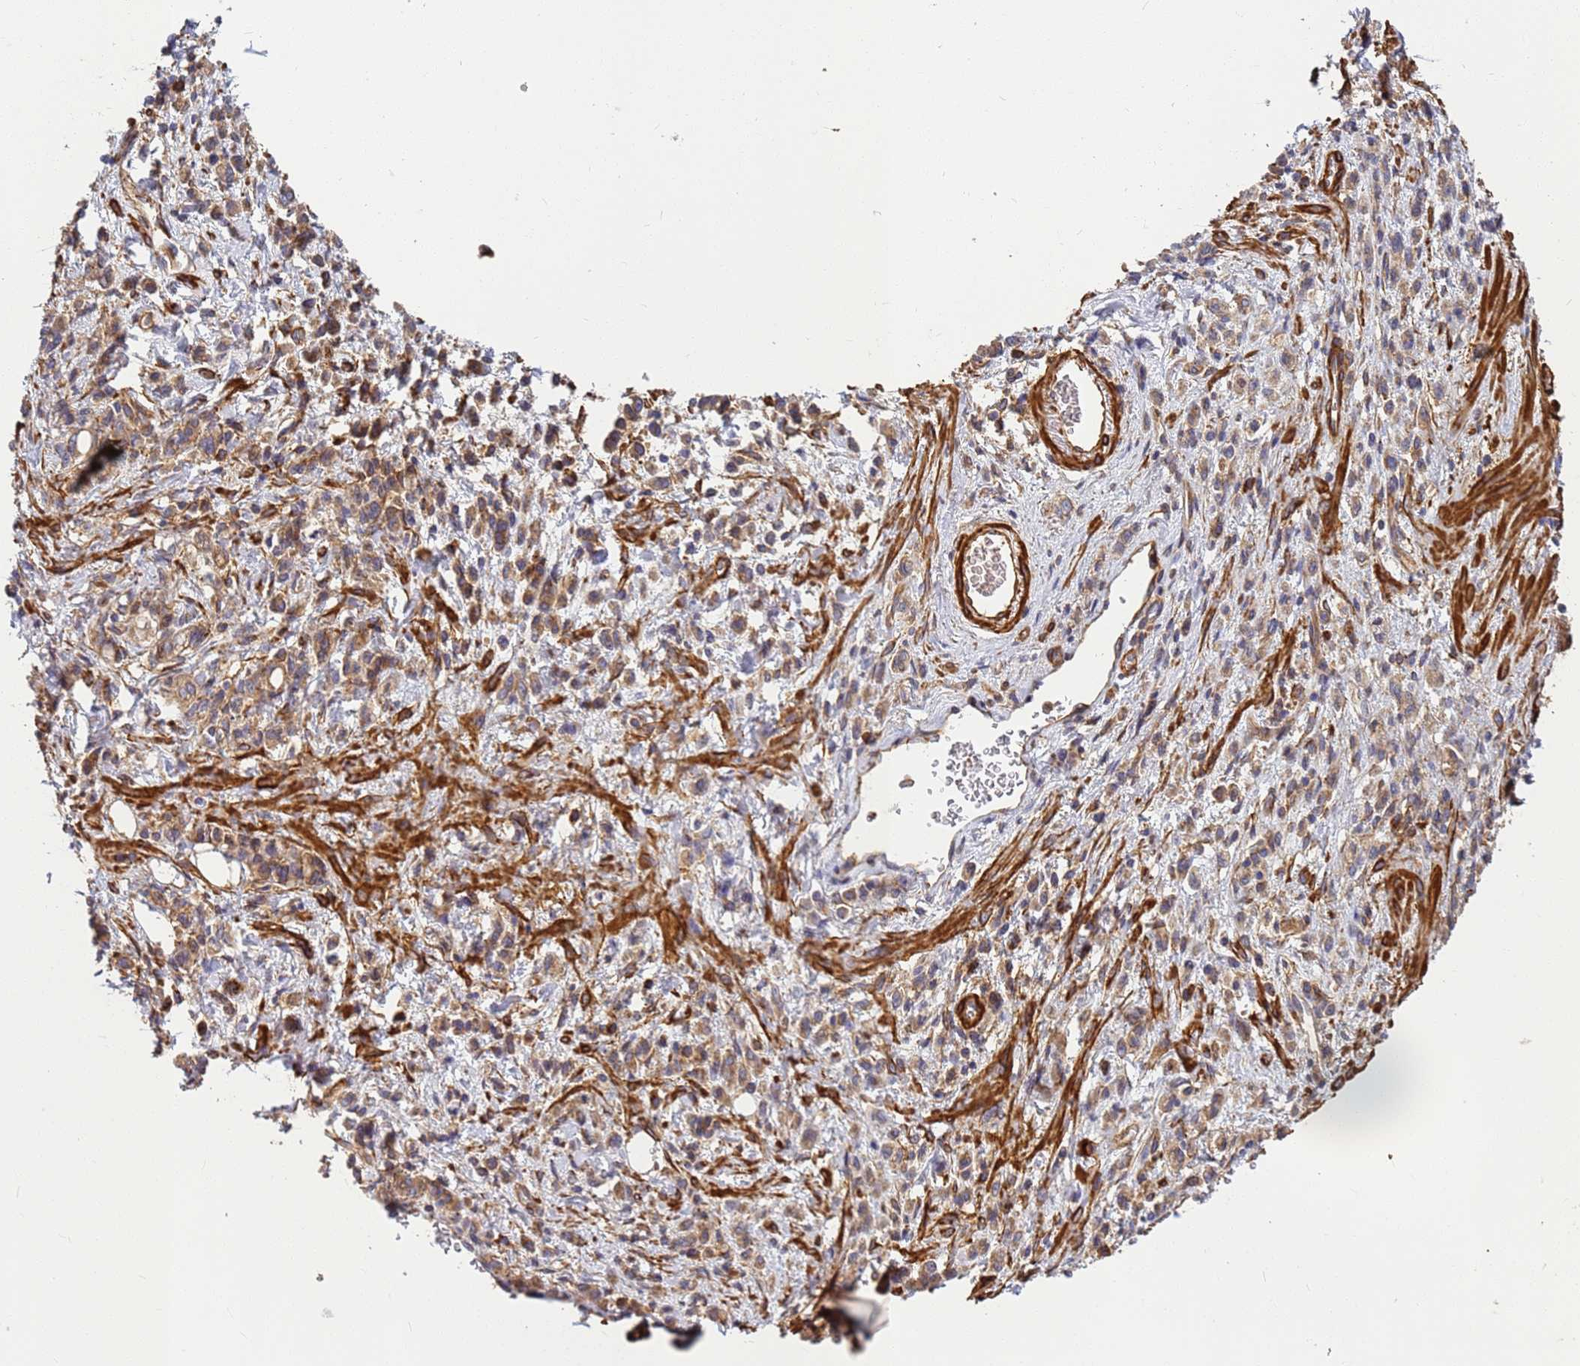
{"staining": {"intensity": "weak", "quantity": ">75%", "location": "cytoplasmic/membranous"}, "tissue": "stomach cancer", "cell_type": "Tumor cells", "image_type": "cancer", "snomed": [{"axis": "morphology", "description": "Adenocarcinoma, NOS"}, {"axis": "topography", "description": "Stomach"}], "caption": "A low amount of weak cytoplasmic/membranous positivity is seen in about >75% of tumor cells in stomach cancer tissue.", "gene": "C2CD5", "patient": {"sex": "male", "age": 77}}